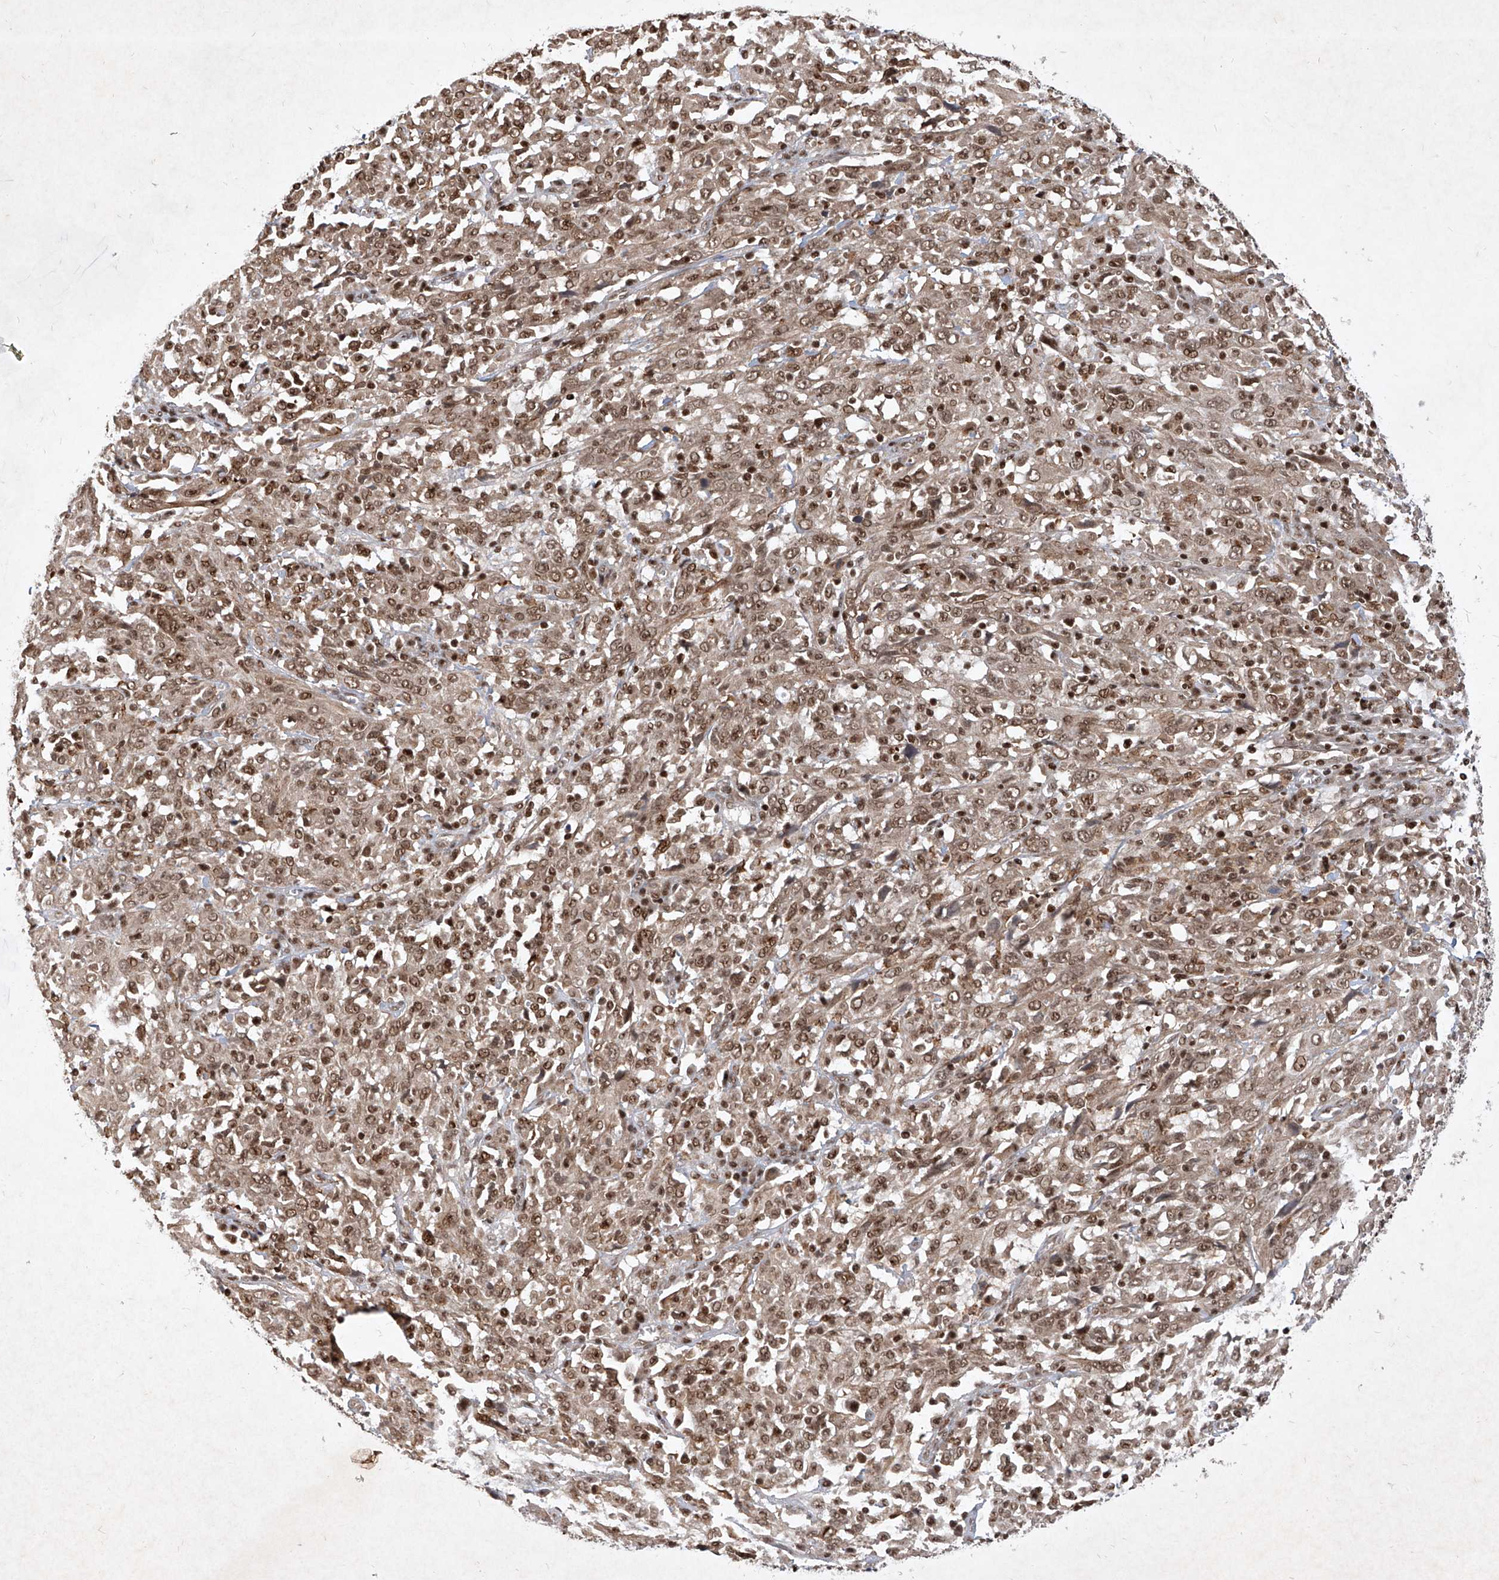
{"staining": {"intensity": "moderate", "quantity": ">75%", "location": "cytoplasmic/membranous,nuclear"}, "tissue": "cervical cancer", "cell_type": "Tumor cells", "image_type": "cancer", "snomed": [{"axis": "morphology", "description": "Squamous cell carcinoma, NOS"}, {"axis": "topography", "description": "Cervix"}], "caption": "Immunohistochemical staining of cervical cancer (squamous cell carcinoma) shows moderate cytoplasmic/membranous and nuclear protein positivity in about >75% of tumor cells.", "gene": "IRF2", "patient": {"sex": "female", "age": 46}}